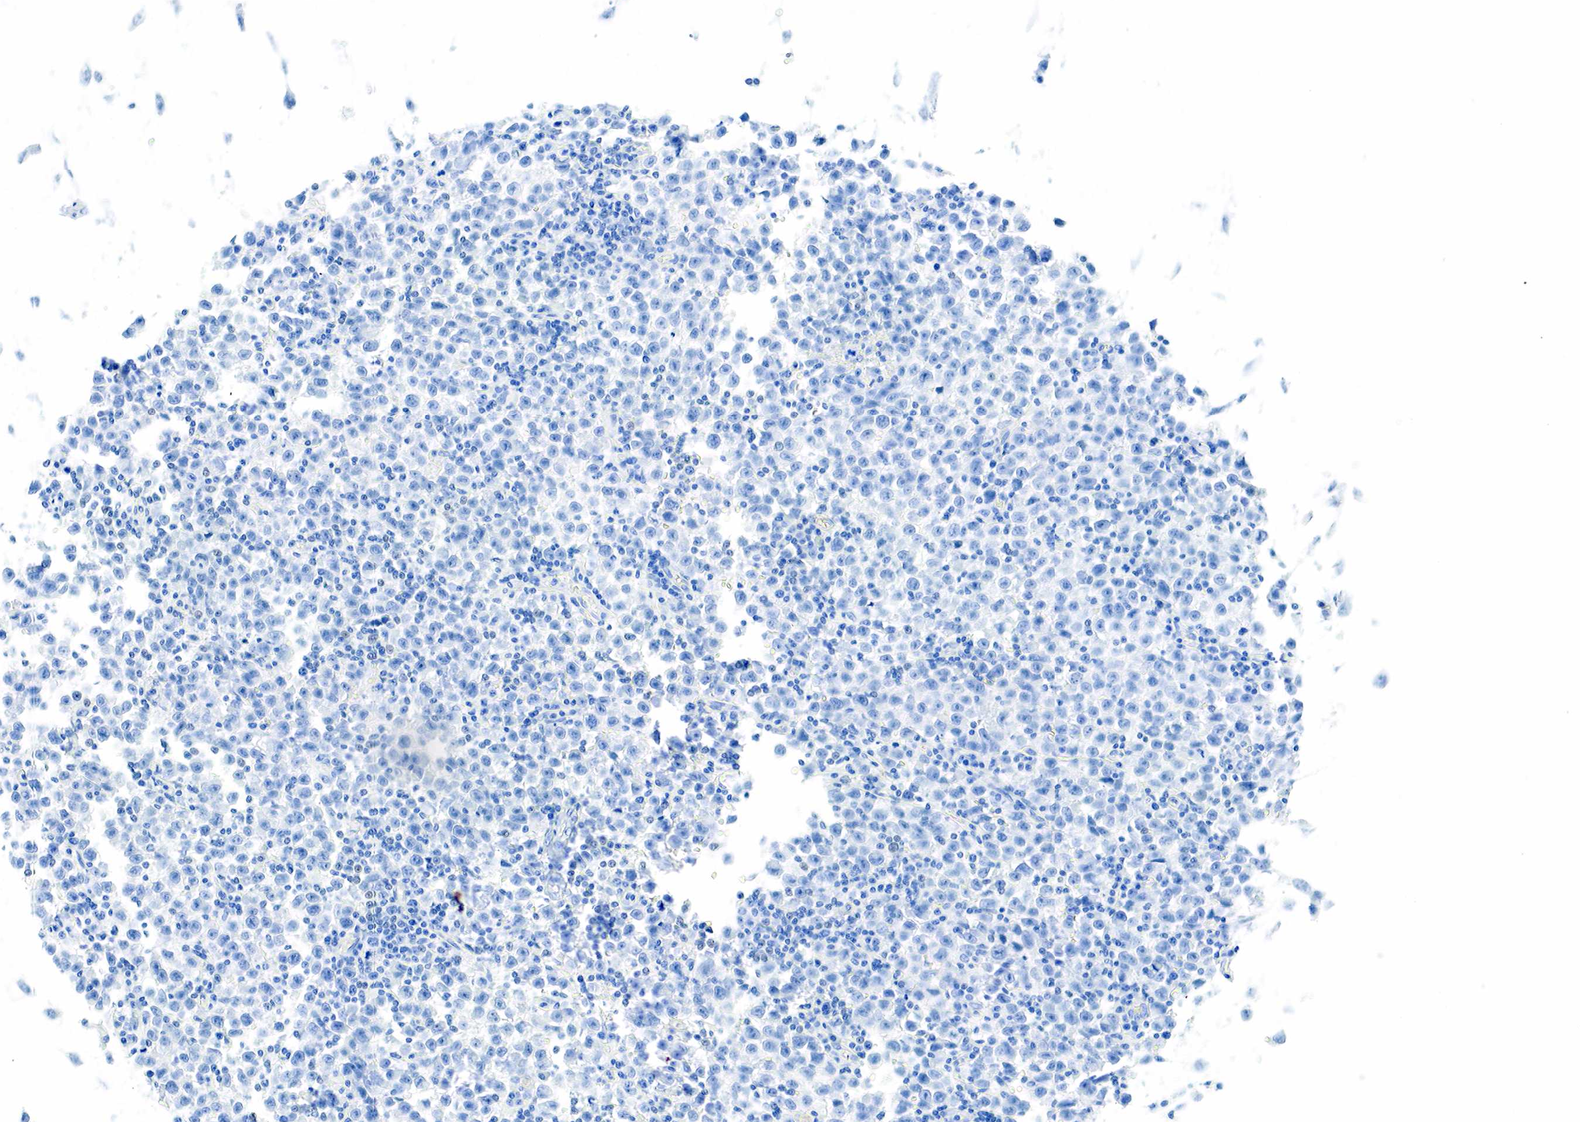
{"staining": {"intensity": "negative", "quantity": "none", "location": "none"}, "tissue": "testis cancer", "cell_type": "Tumor cells", "image_type": "cancer", "snomed": [{"axis": "morphology", "description": "Seminoma, NOS"}, {"axis": "topography", "description": "Testis"}], "caption": "DAB immunohistochemical staining of human testis seminoma shows no significant expression in tumor cells. (DAB (3,3'-diaminobenzidine) immunohistochemistry, high magnification).", "gene": "INHA", "patient": {"sex": "male", "age": 35}}